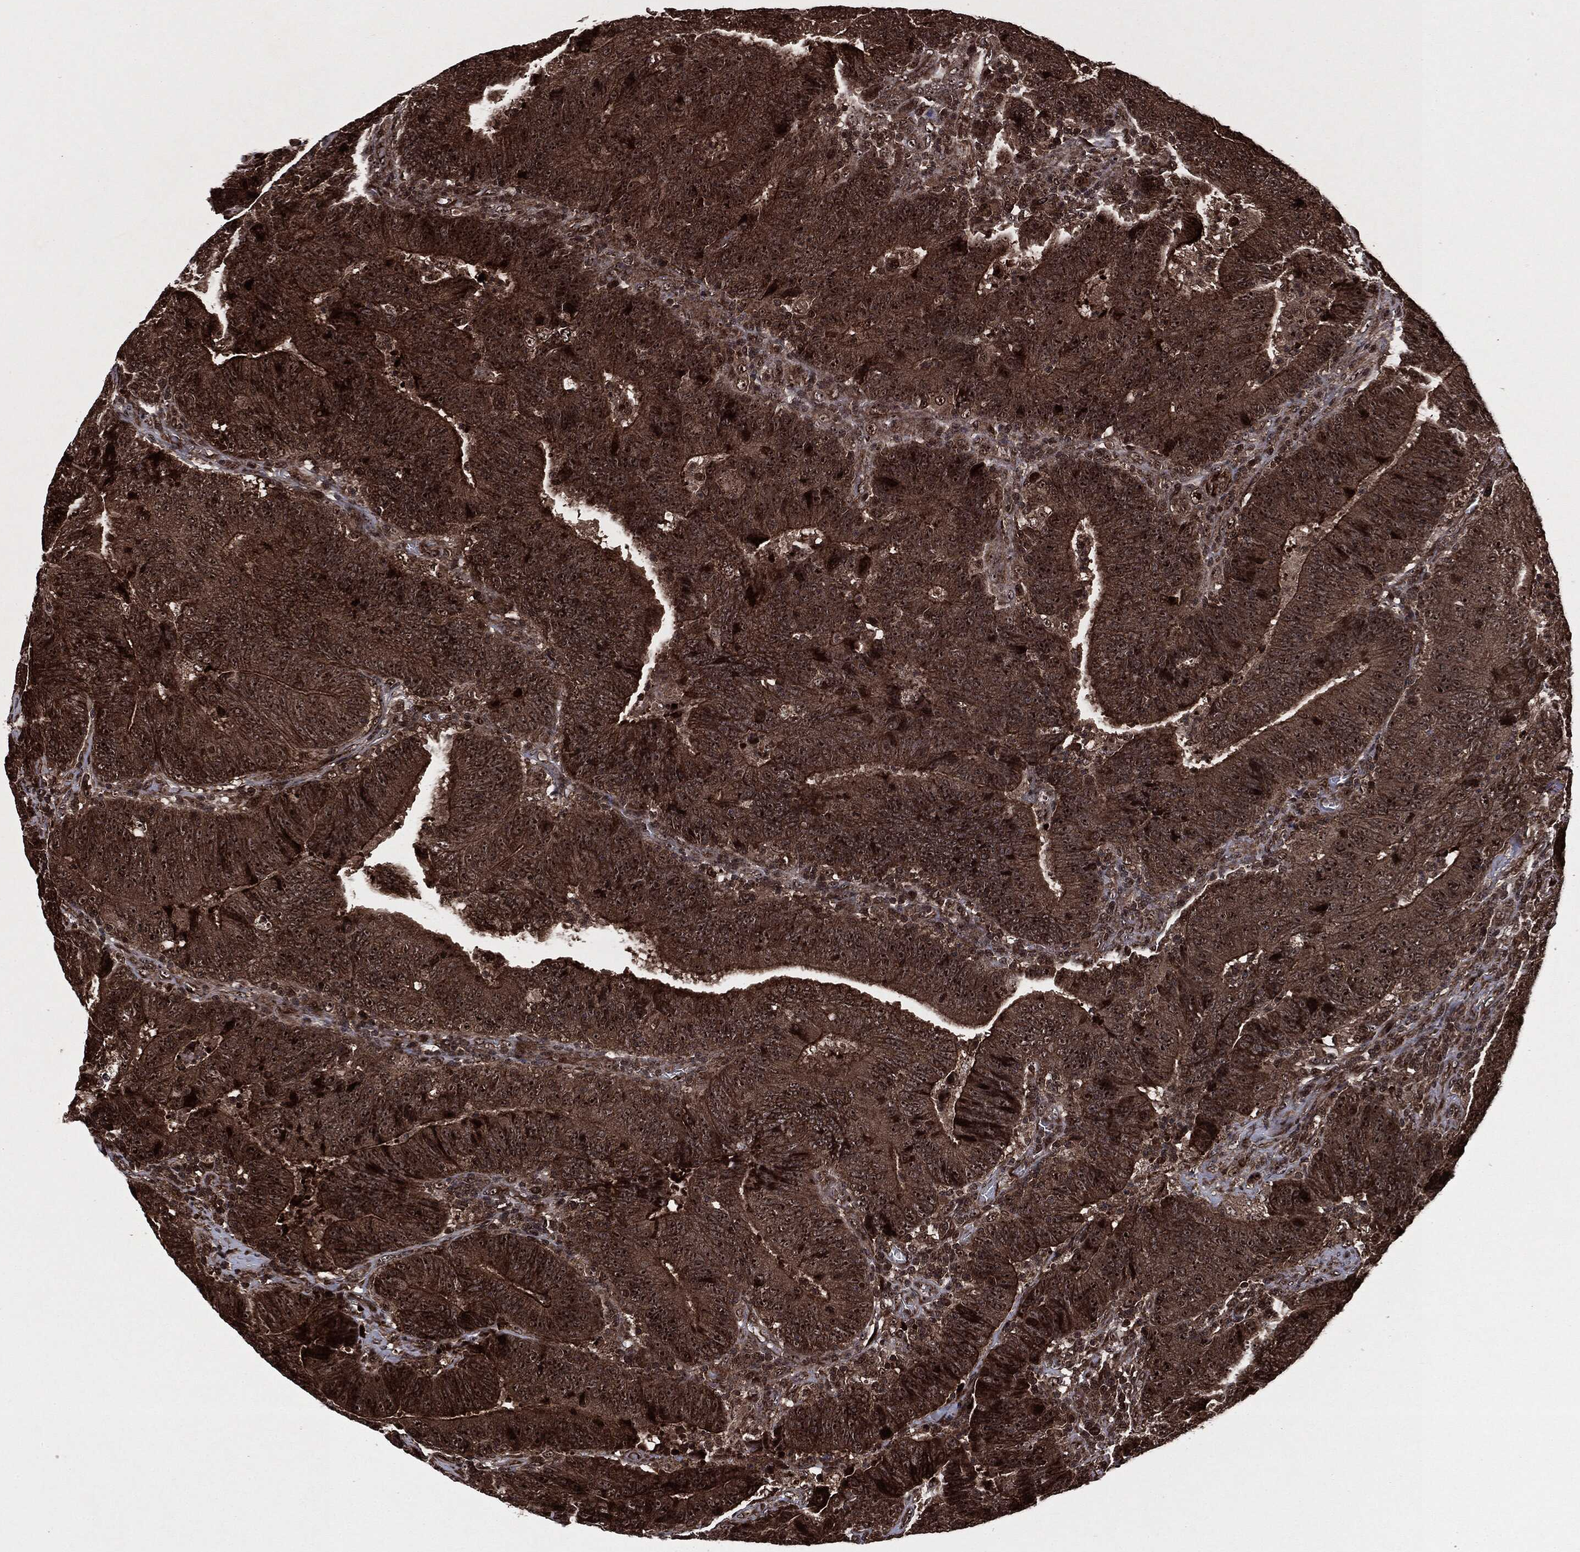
{"staining": {"intensity": "strong", "quantity": ">75%", "location": "cytoplasmic/membranous,nuclear"}, "tissue": "colorectal cancer", "cell_type": "Tumor cells", "image_type": "cancer", "snomed": [{"axis": "morphology", "description": "Adenocarcinoma, NOS"}, {"axis": "topography", "description": "Colon"}], "caption": "Immunohistochemistry image of neoplastic tissue: human colorectal cancer stained using immunohistochemistry exhibits high levels of strong protein expression localized specifically in the cytoplasmic/membranous and nuclear of tumor cells, appearing as a cytoplasmic/membranous and nuclear brown color.", "gene": "CARD6", "patient": {"sex": "female", "age": 75}}